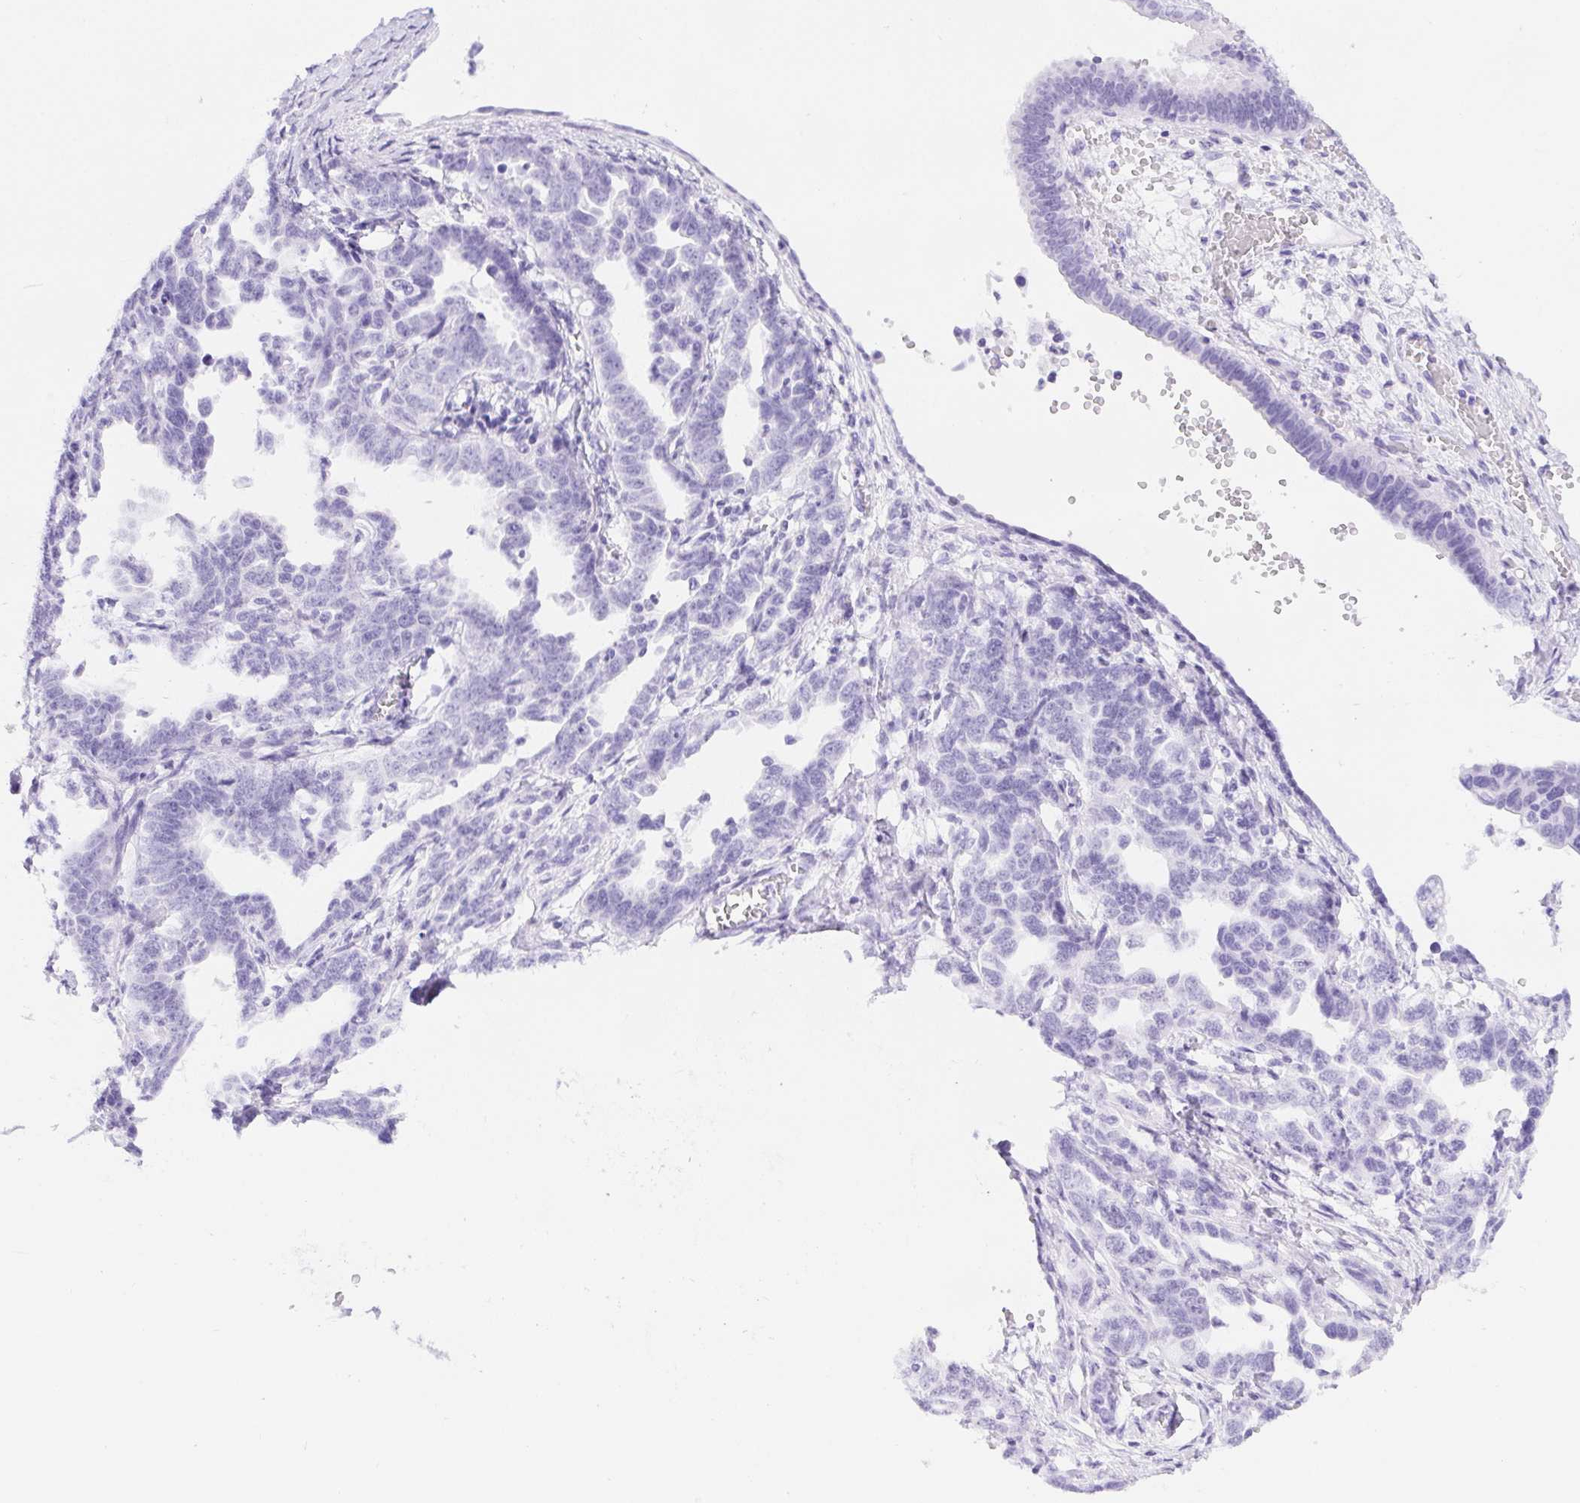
{"staining": {"intensity": "negative", "quantity": "none", "location": "none"}, "tissue": "ovarian cancer", "cell_type": "Tumor cells", "image_type": "cancer", "snomed": [{"axis": "morphology", "description": "Cystadenocarcinoma, serous, NOS"}, {"axis": "topography", "description": "Ovary"}], "caption": "Human ovarian cancer stained for a protein using IHC reveals no expression in tumor cells.", "gene": "ERP27", "patient": {"sex": "female", "age": 69}}